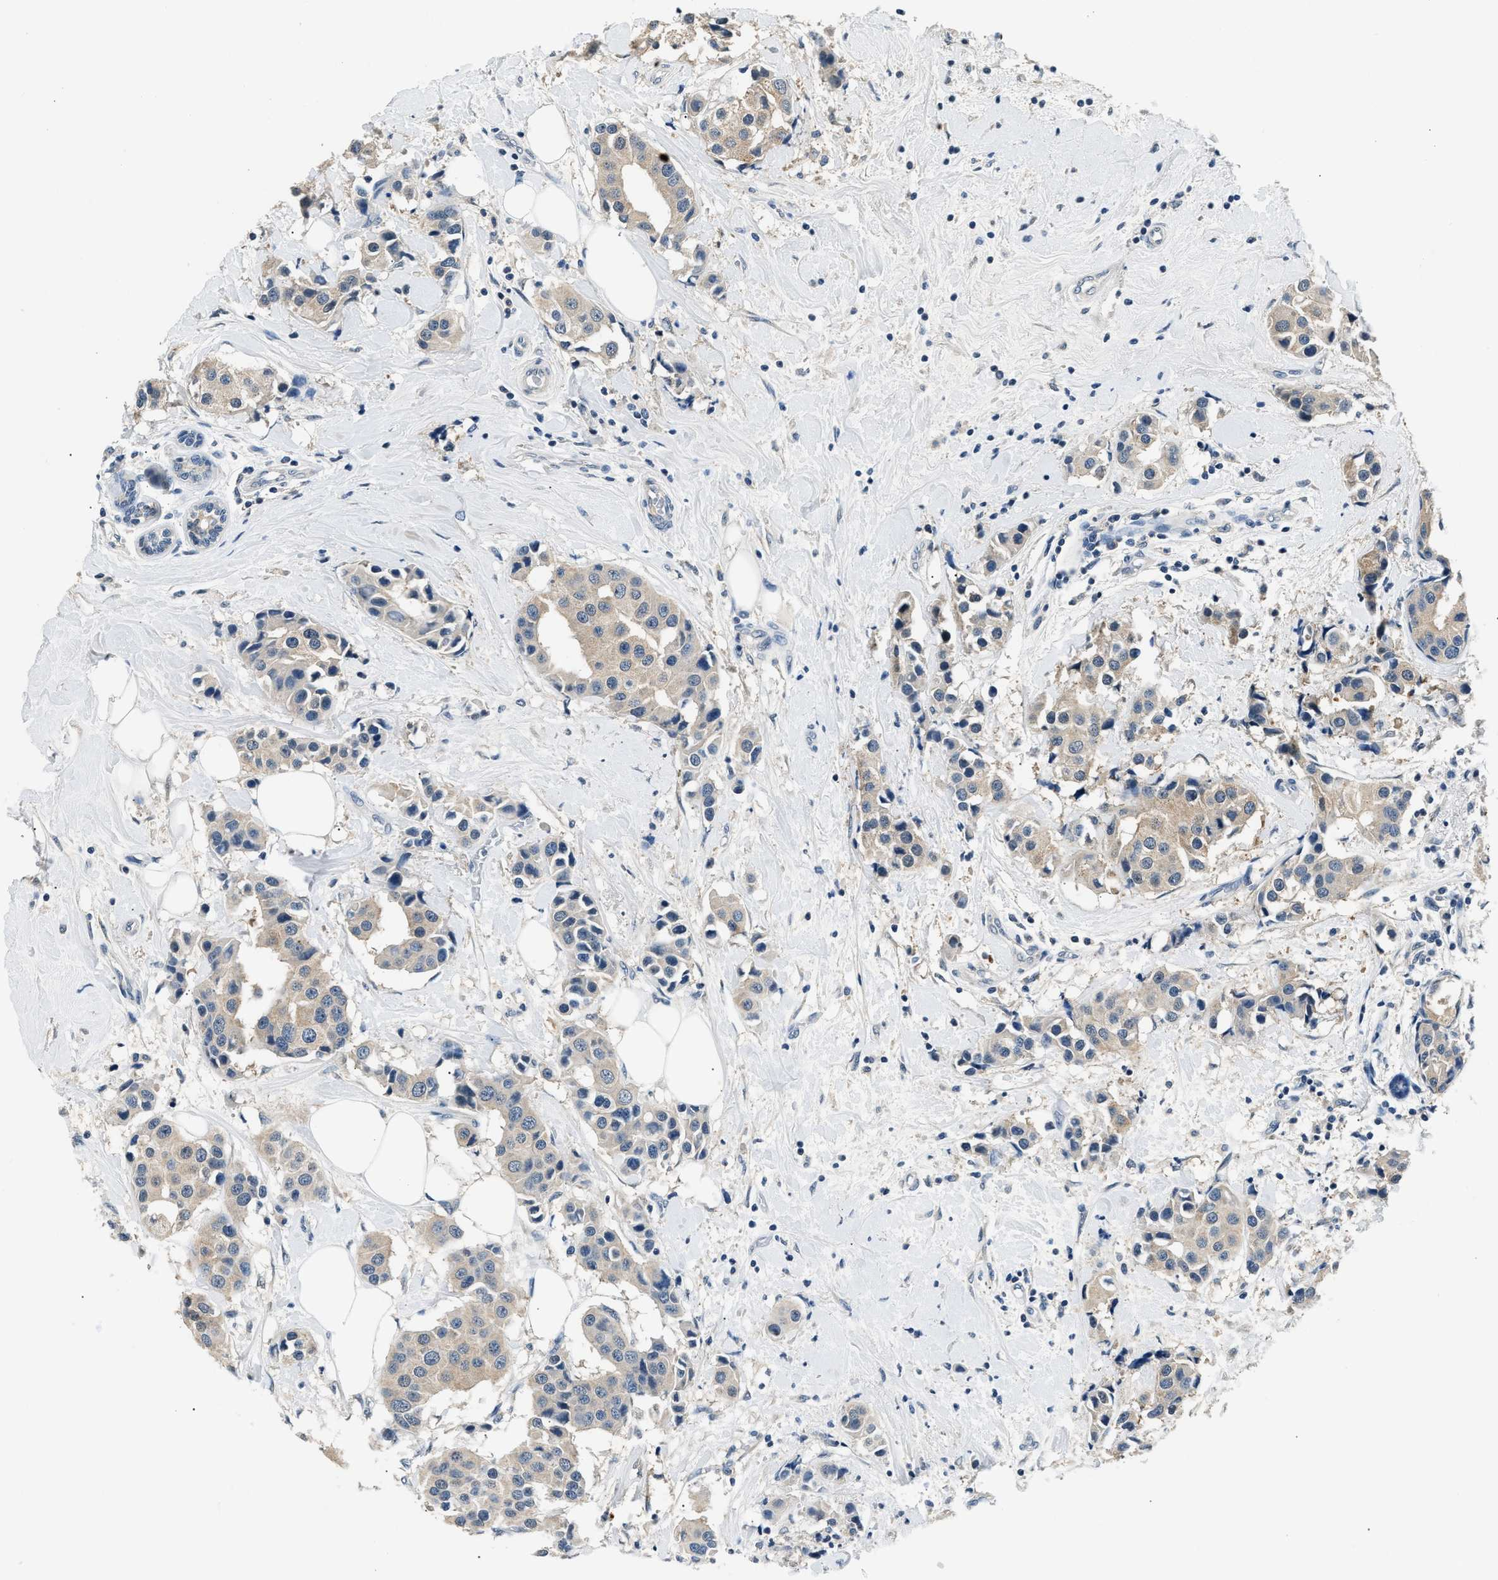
{"staining": {"intensity": "moderate", "quantity": "25%-75%", "location": "cytoplasmic/membranous"}, "tissue": "breast cancer", "cell_type": "Tumor cells", "image_type": "cancer", "snomed": [{"axis": "morphology", "description": "Normal tissue, NOS"}, {"axis": "morphology", "description": "Duct carcinoma"}, {"axis": "topography", "description": "Breast"}], "caption": "Protein staining of breast cancer (intraductal carcinoma) tissue displays moderate cytoplasmic/membranous staining in about 25%-75% of tumor cells.", "gene": "INHA", "patient": {"sex": "female", "age": 39}}